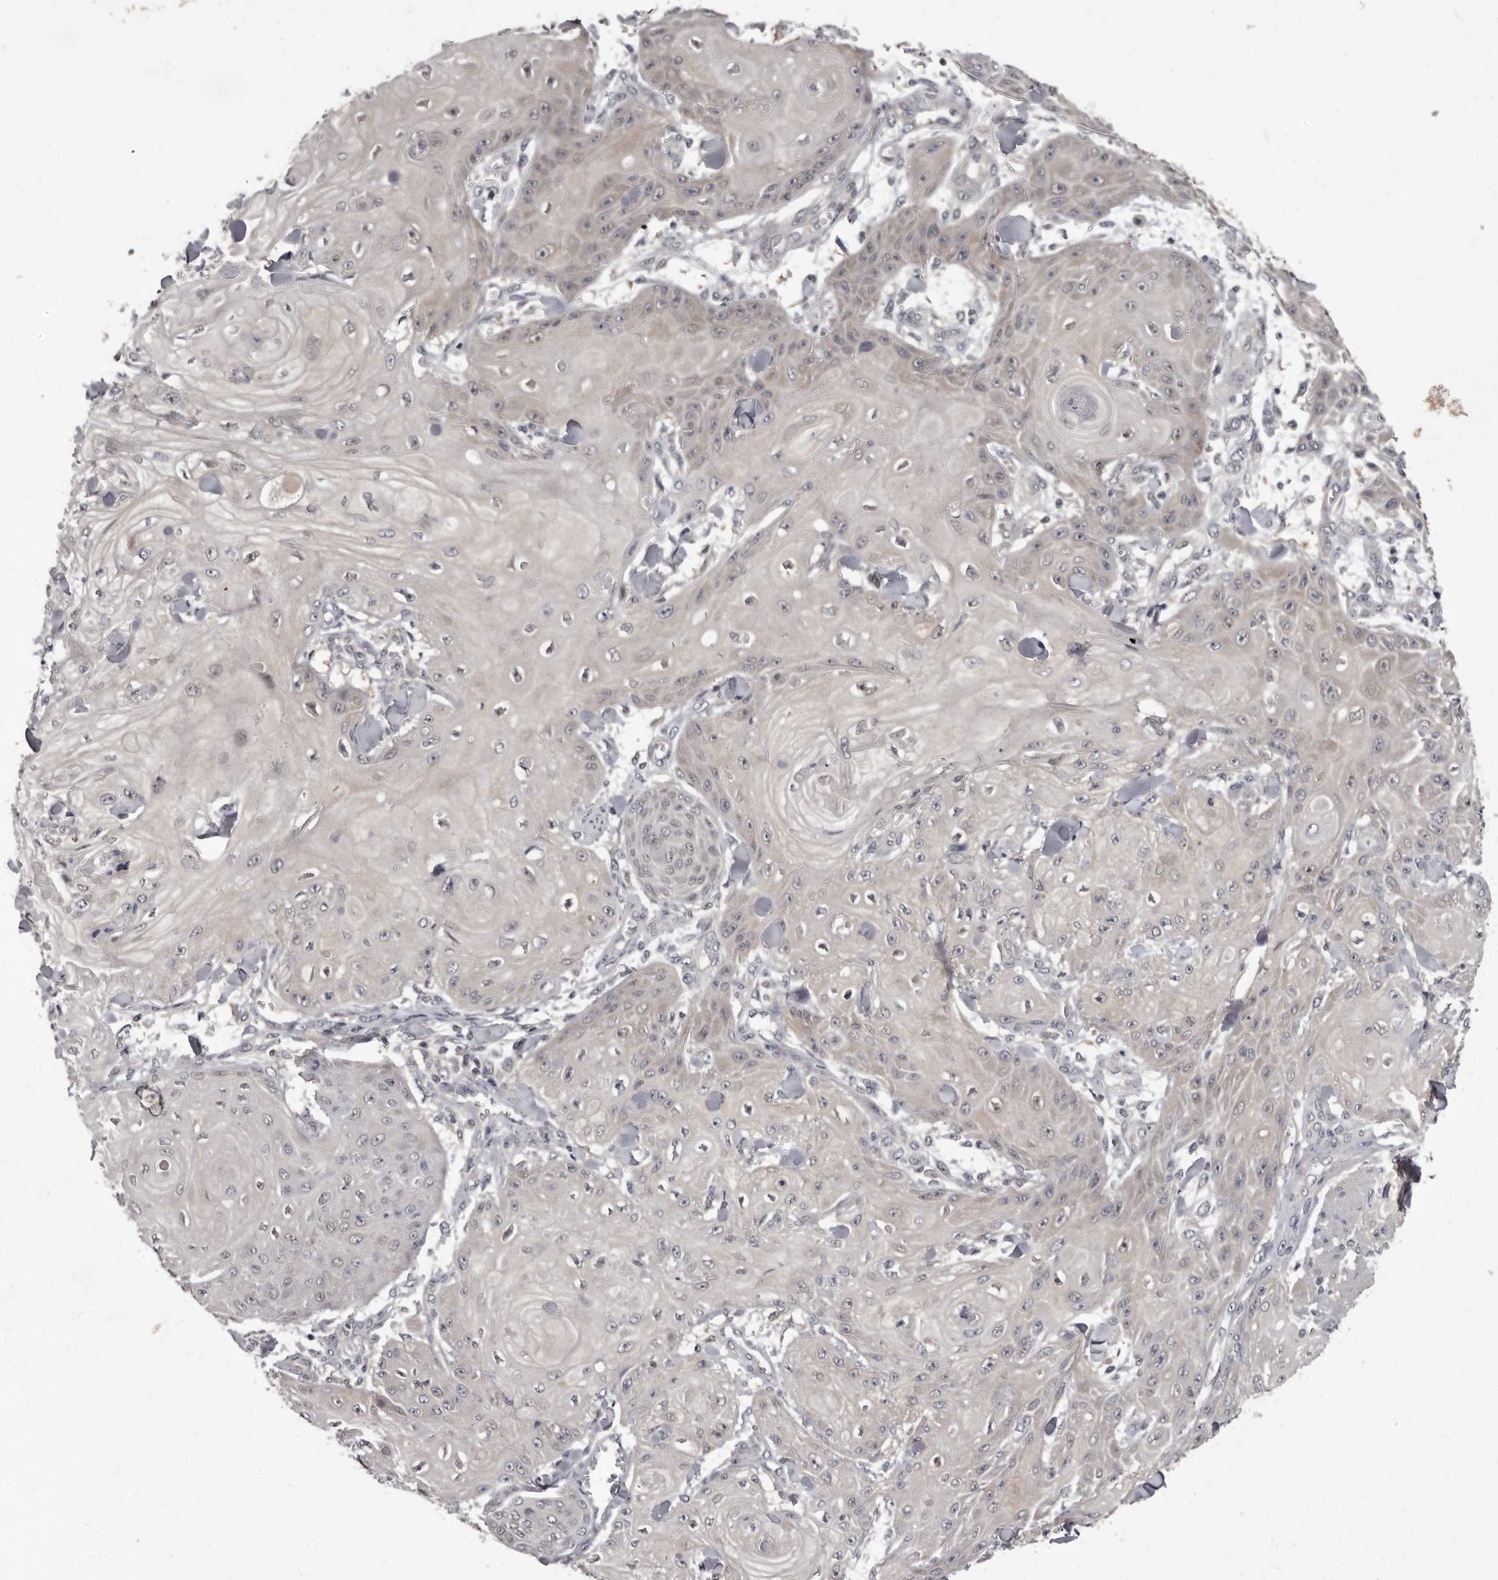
{"staining": {"intensity": "negative", "quantity": "none", "location": "none"}, "tissue": "skin cancer", "cell_type": "Tumor cells", "image_type": "cancer", "snomed": [{"axis": "morphology", "description": "Squamous cell carcinoma, NOS"}, {"axis": "topography", "description": "Skin"}], "caption": "Human squamous cell carcinoma (skin) stained for a protein using immunohistochemistry displays no positivity in tumor cells.", "gene": "C1orf50", "patient": {"sex": "male", "age": 74}}